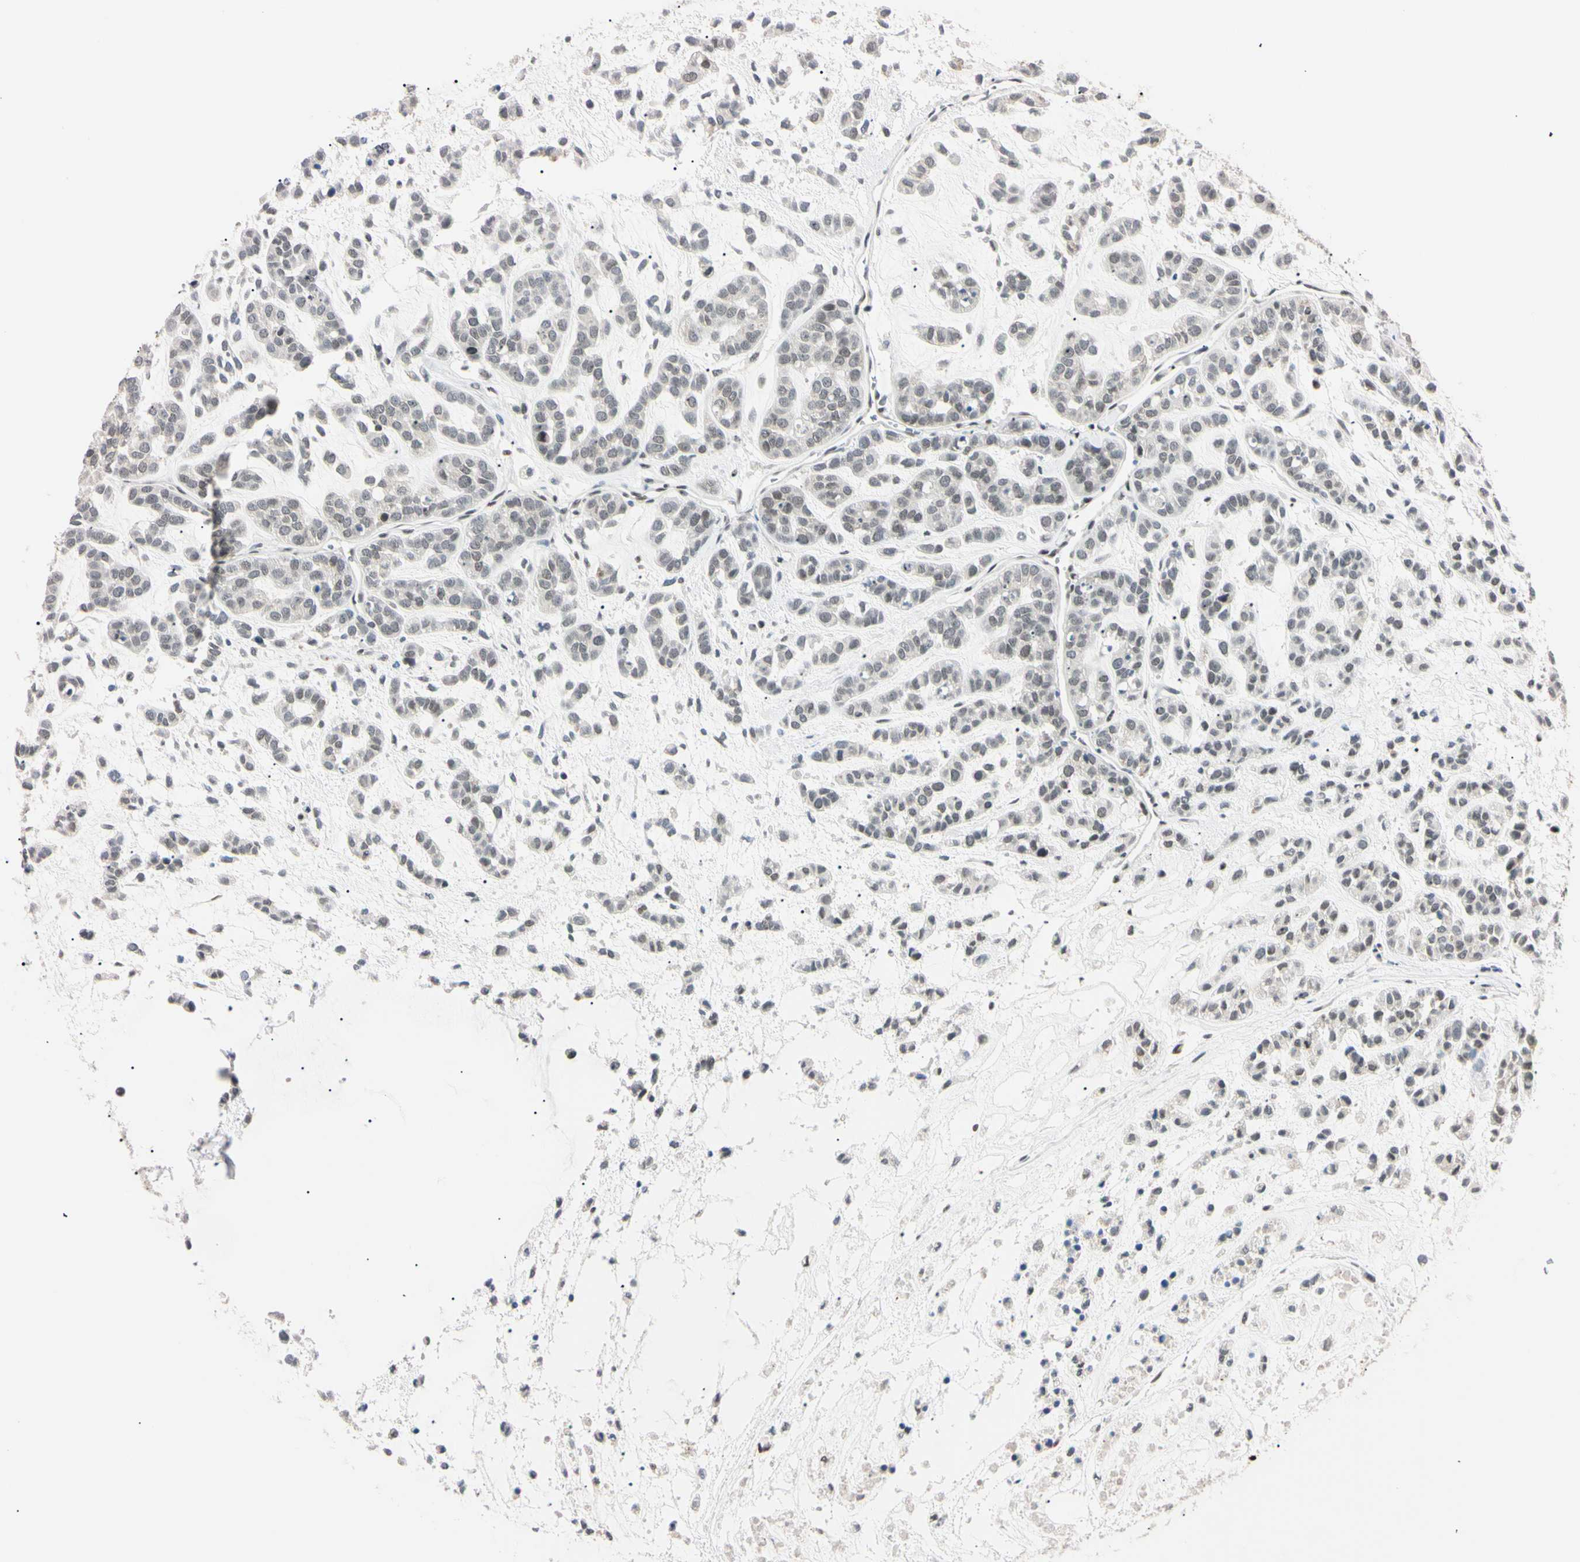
{"staining": {"intensity": "negative", "quantity": "none", "location": "none"}, "tissue": "head and neck cancer", "cell_type": "Tumor cells", "image_type": "cancer", "snomed": [{"axis": "morphology", "description": "Adenocarcinoma, NOS"}, {"axis": "morphology", "description": "Adenoma, NOS"}, {"axis": "topography", "description": "Head-Neck"}], "caption": "An image of head and neck cancer (adenoma) stained for a protein exhibits no brown staining in tumor cells. (Immunohistochemistry, brightfield microscopy, high magnification).", "gene": "C1orf174", "patient": {"sex": "female", "age": 55}}